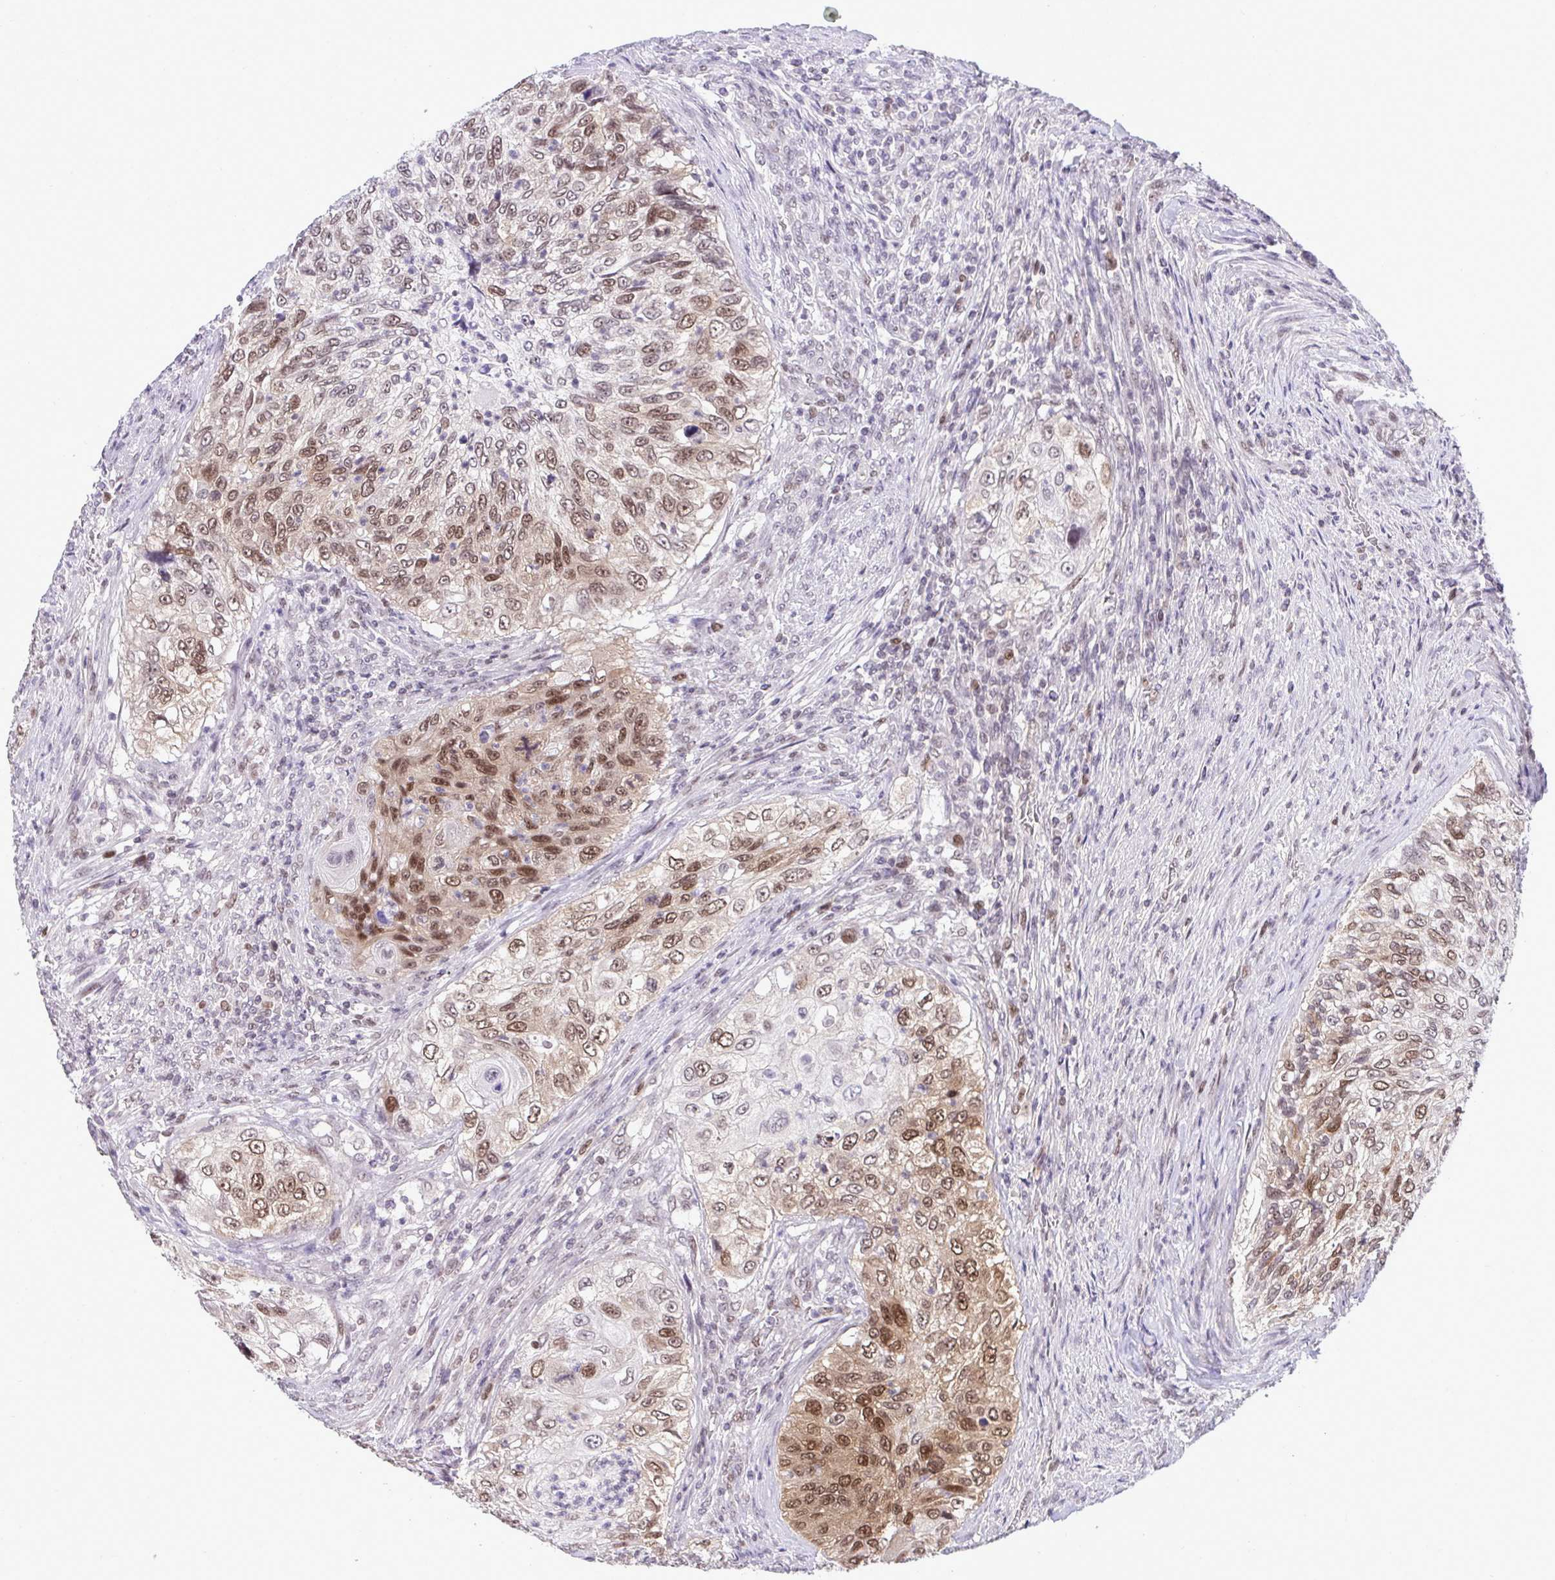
{"staining": {"intensity": "moderate", "quantity": ">75%", "location": "nuclear"}, "tissue": "urothelial cancer", "cell_type": "Tumor cells", "image_type": "cancer", "snomed": [{"axis": "morphology", "description": "Urothelial carcinoma, High grade"}, {"axis": "topography", "description": "Urinary bladder"}], "caption": "A histopathology image of urothelial cancer stained for a protein exhibits moderate nuclear brown staining in tumor cells. The protein of interest is stained brown, and the nuclei are stained in blue (DAB IHC with brightfield microscopy, high magnification).", "gene": "RFC4", "patient": {"sex": "female", "age": 60}}